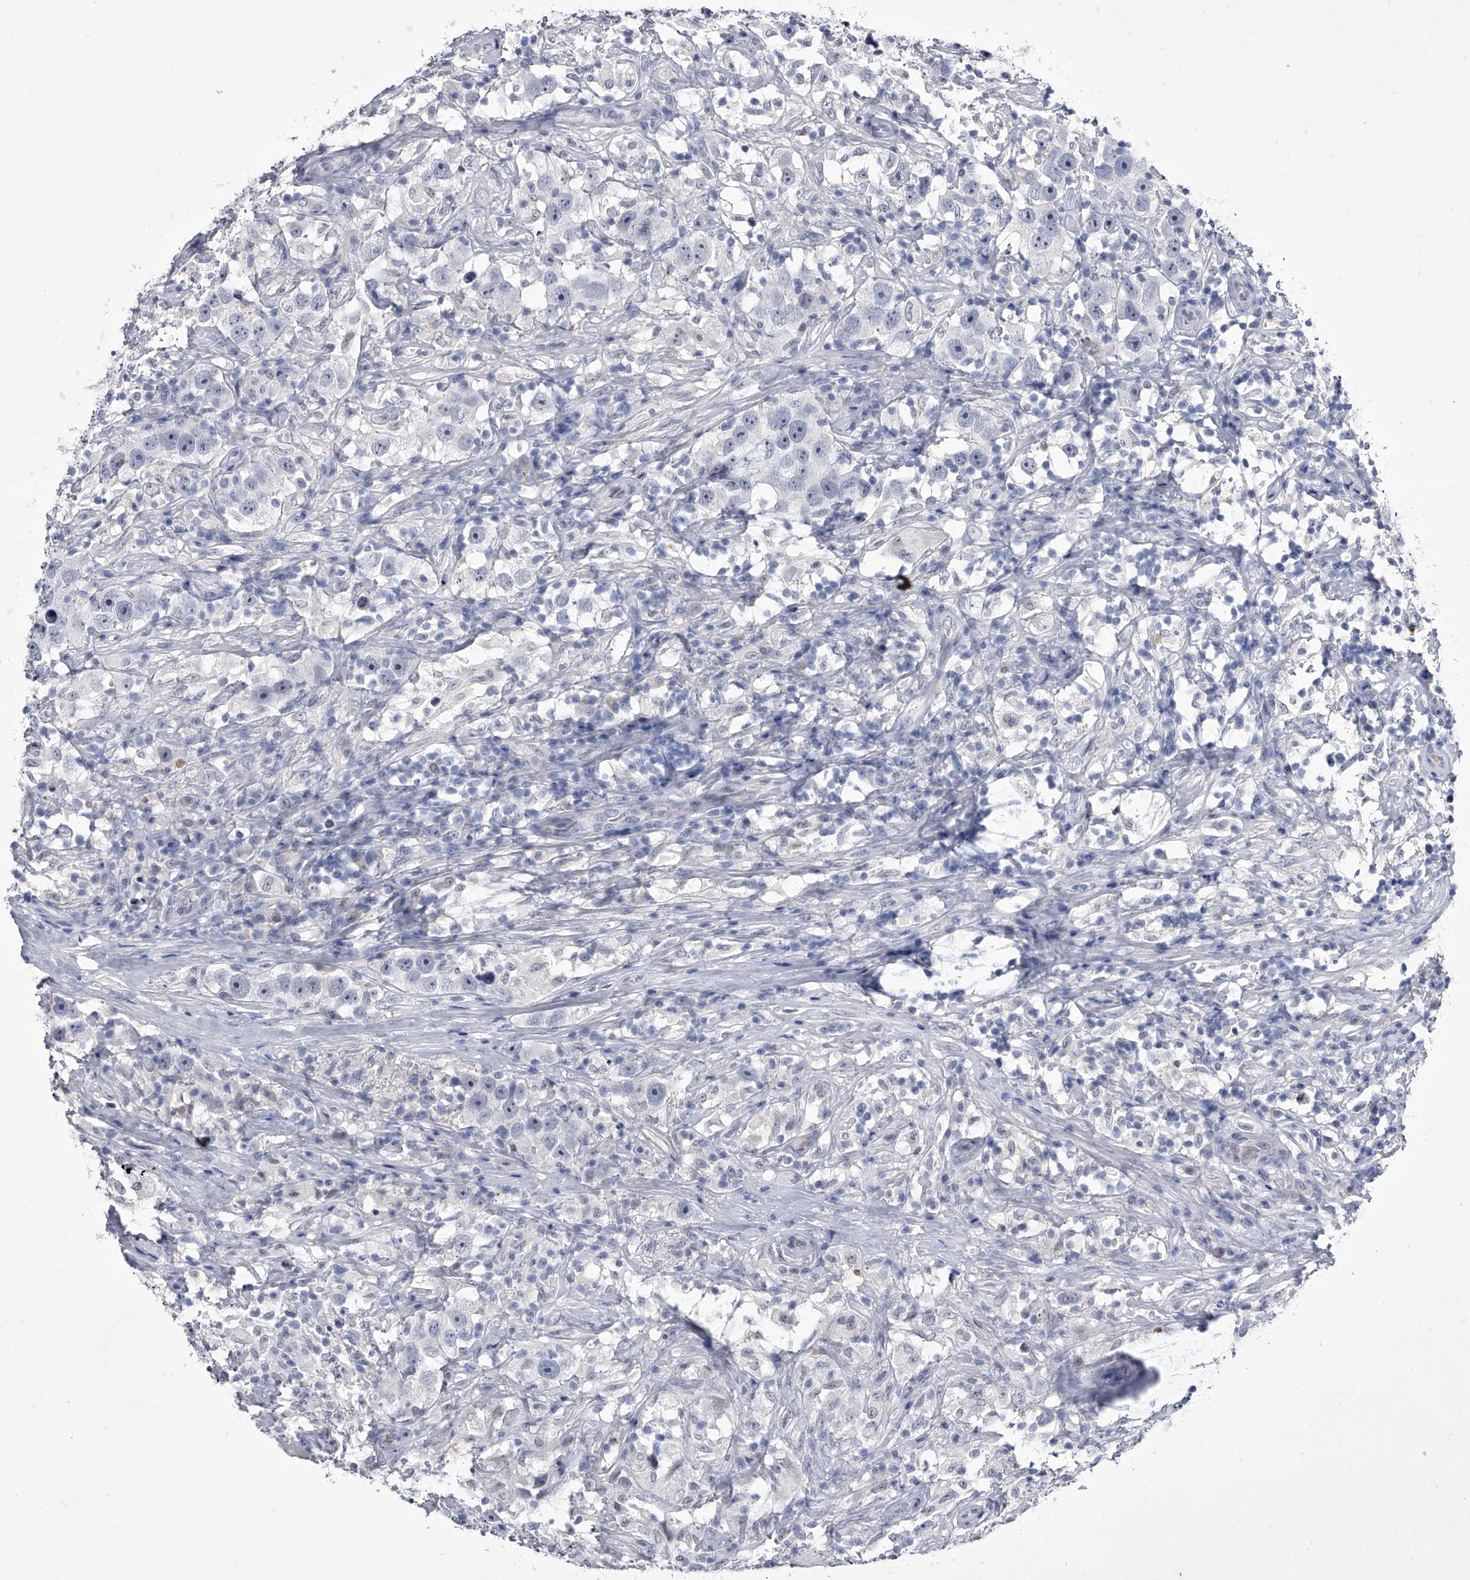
{"staining": {"intensity": "negative", "quantity": "none", "location": "none"}, "tissue": "testis cancer", "cell_type": "Tumor cells", "image_type": "cancer", "snomed": [{"axis": "morphology", "description": "Seminoma, NOS"}, {"axis": "topography", "description": "Testis"}], "caption": "Testis cancer was stained to show a protein in brown. There is no significant expression in tumor cells.", "gene": "CRISP2", "patient": {"sex": "male", "age": 49}}